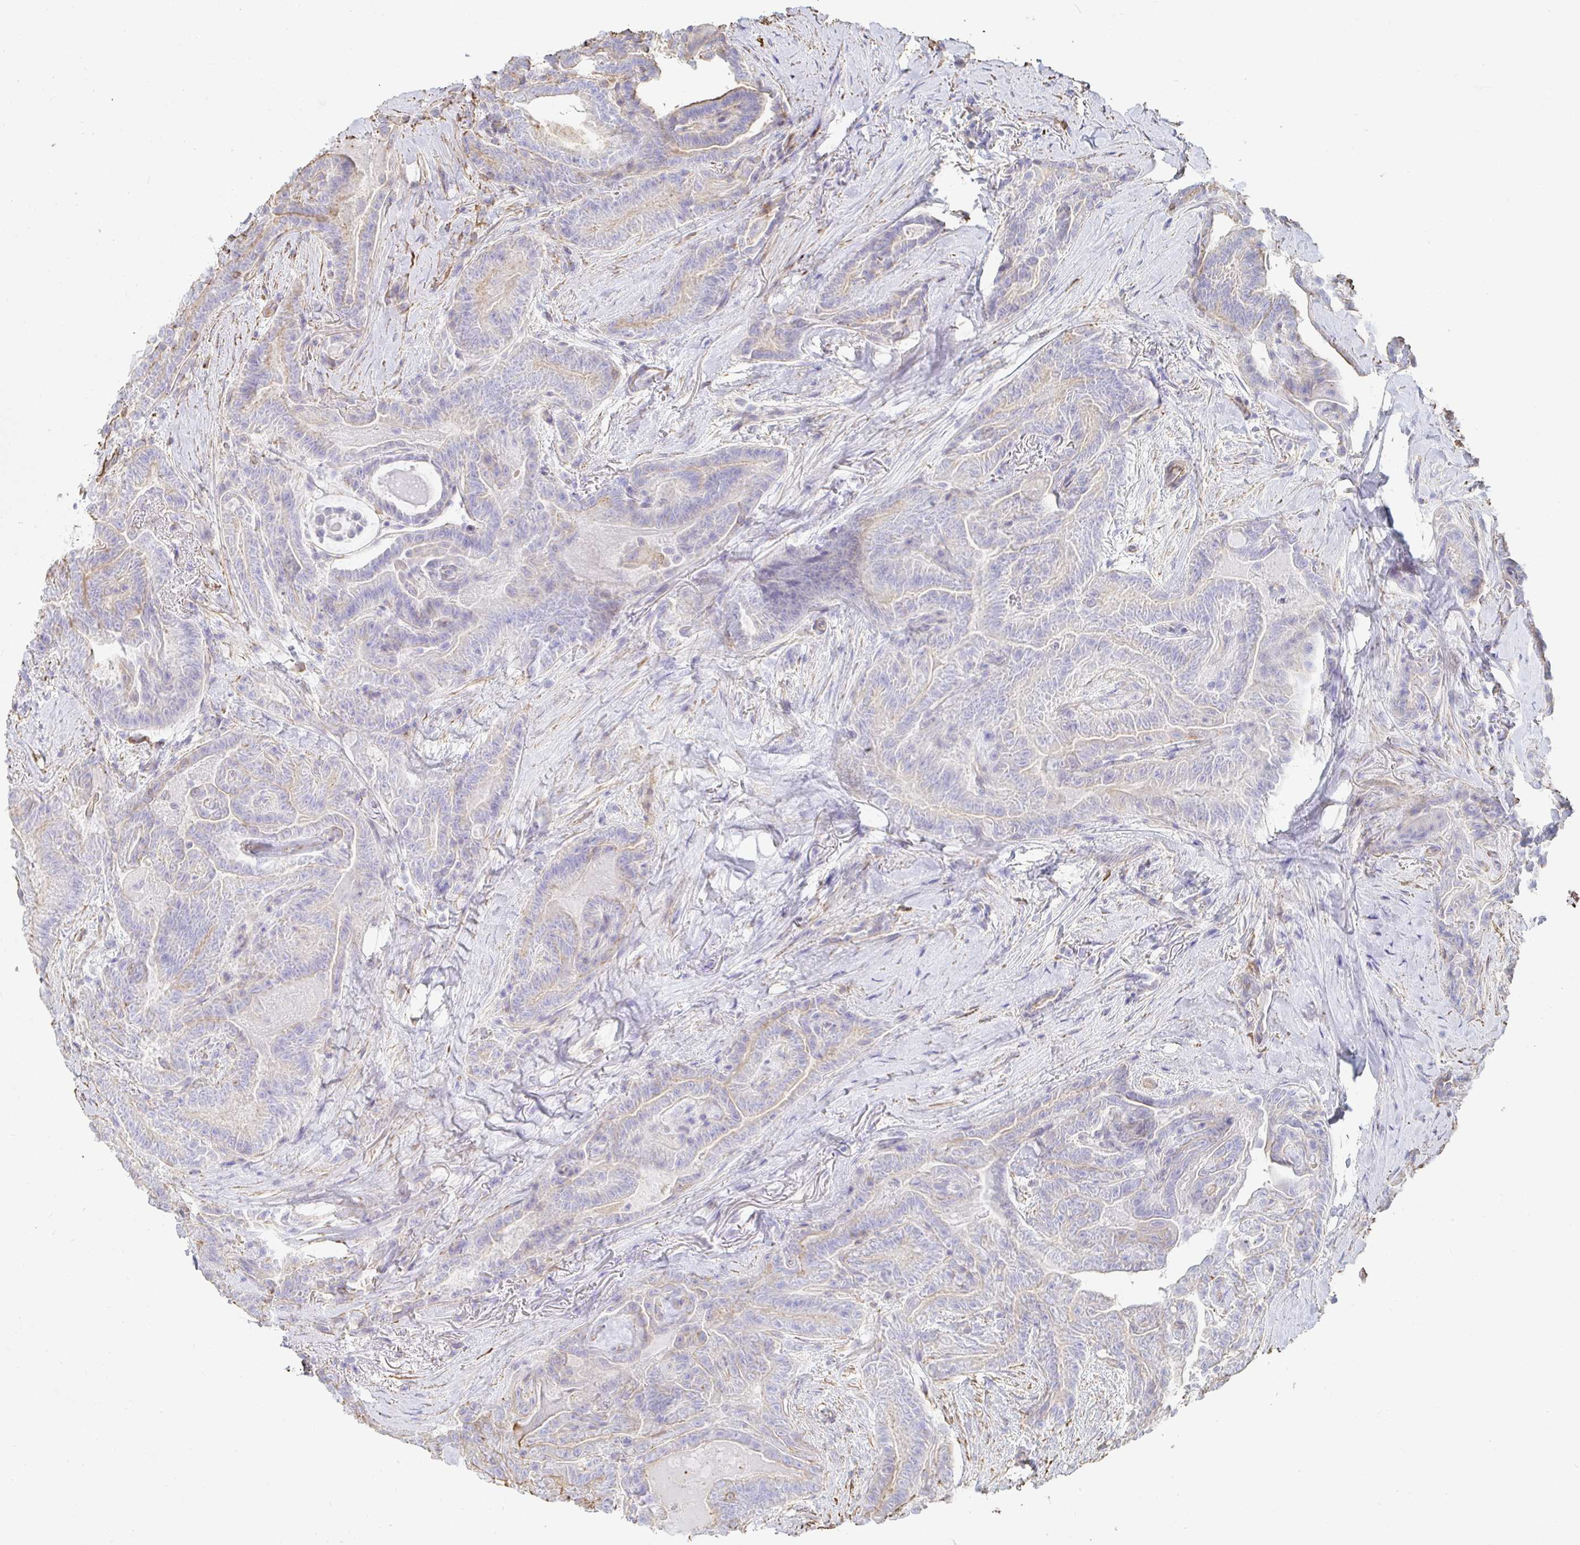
{"staining": {"intensity": "negative", "quantity": "none", "location": "none"}, "tissue": "thyroid cancer", "cell_type": "Tumor cells", "image_type": "cancer", "snomed": [{"axis": "morphology", "description": "Papillary adenocarcinoma, NOS"}, {"axis": "topography", "description": "Thyroid gland"}], "caption": "Thyroid cancer was stained to show a protein in brown. There is no significant positivity in tumor cells. (DAB (3,3'-diaminobenzidine) immunohistochemistry visualized using brightfield microscopy, high magnification).", "gene": "PTPN14", "patient": {"sex": "female", "age": 61}}